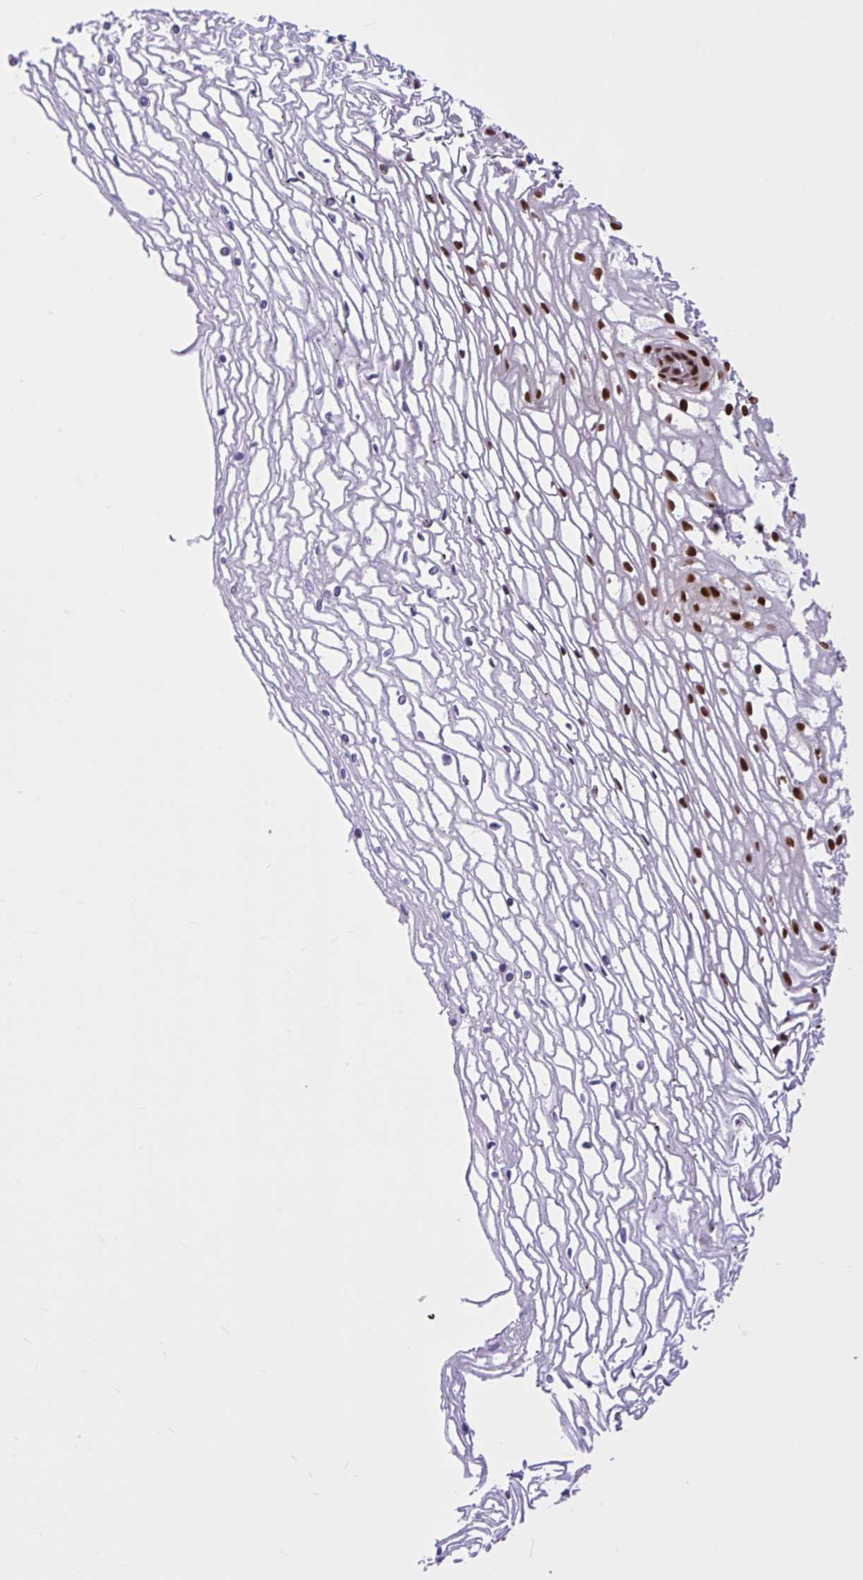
{"staining": {"intensity": "moderate", "quantity": ">75%", "location": "nuclear"}, "tissue": "cervix", "cell_type": "Glandular cells", "image_type": "normal", "snomed": [{"axis": "morphology", "description": "Normal tissue, NOS"}, {"axis": "topography", "description": "Cervix"}], "caption": "This is a micrograph of immunohistochemistry staining of normal cervix, which shows moderate positivity in the nuclear of glandular cells.", "gene": "CCDC12", "patient": {"sex": "female", "age": 36}}